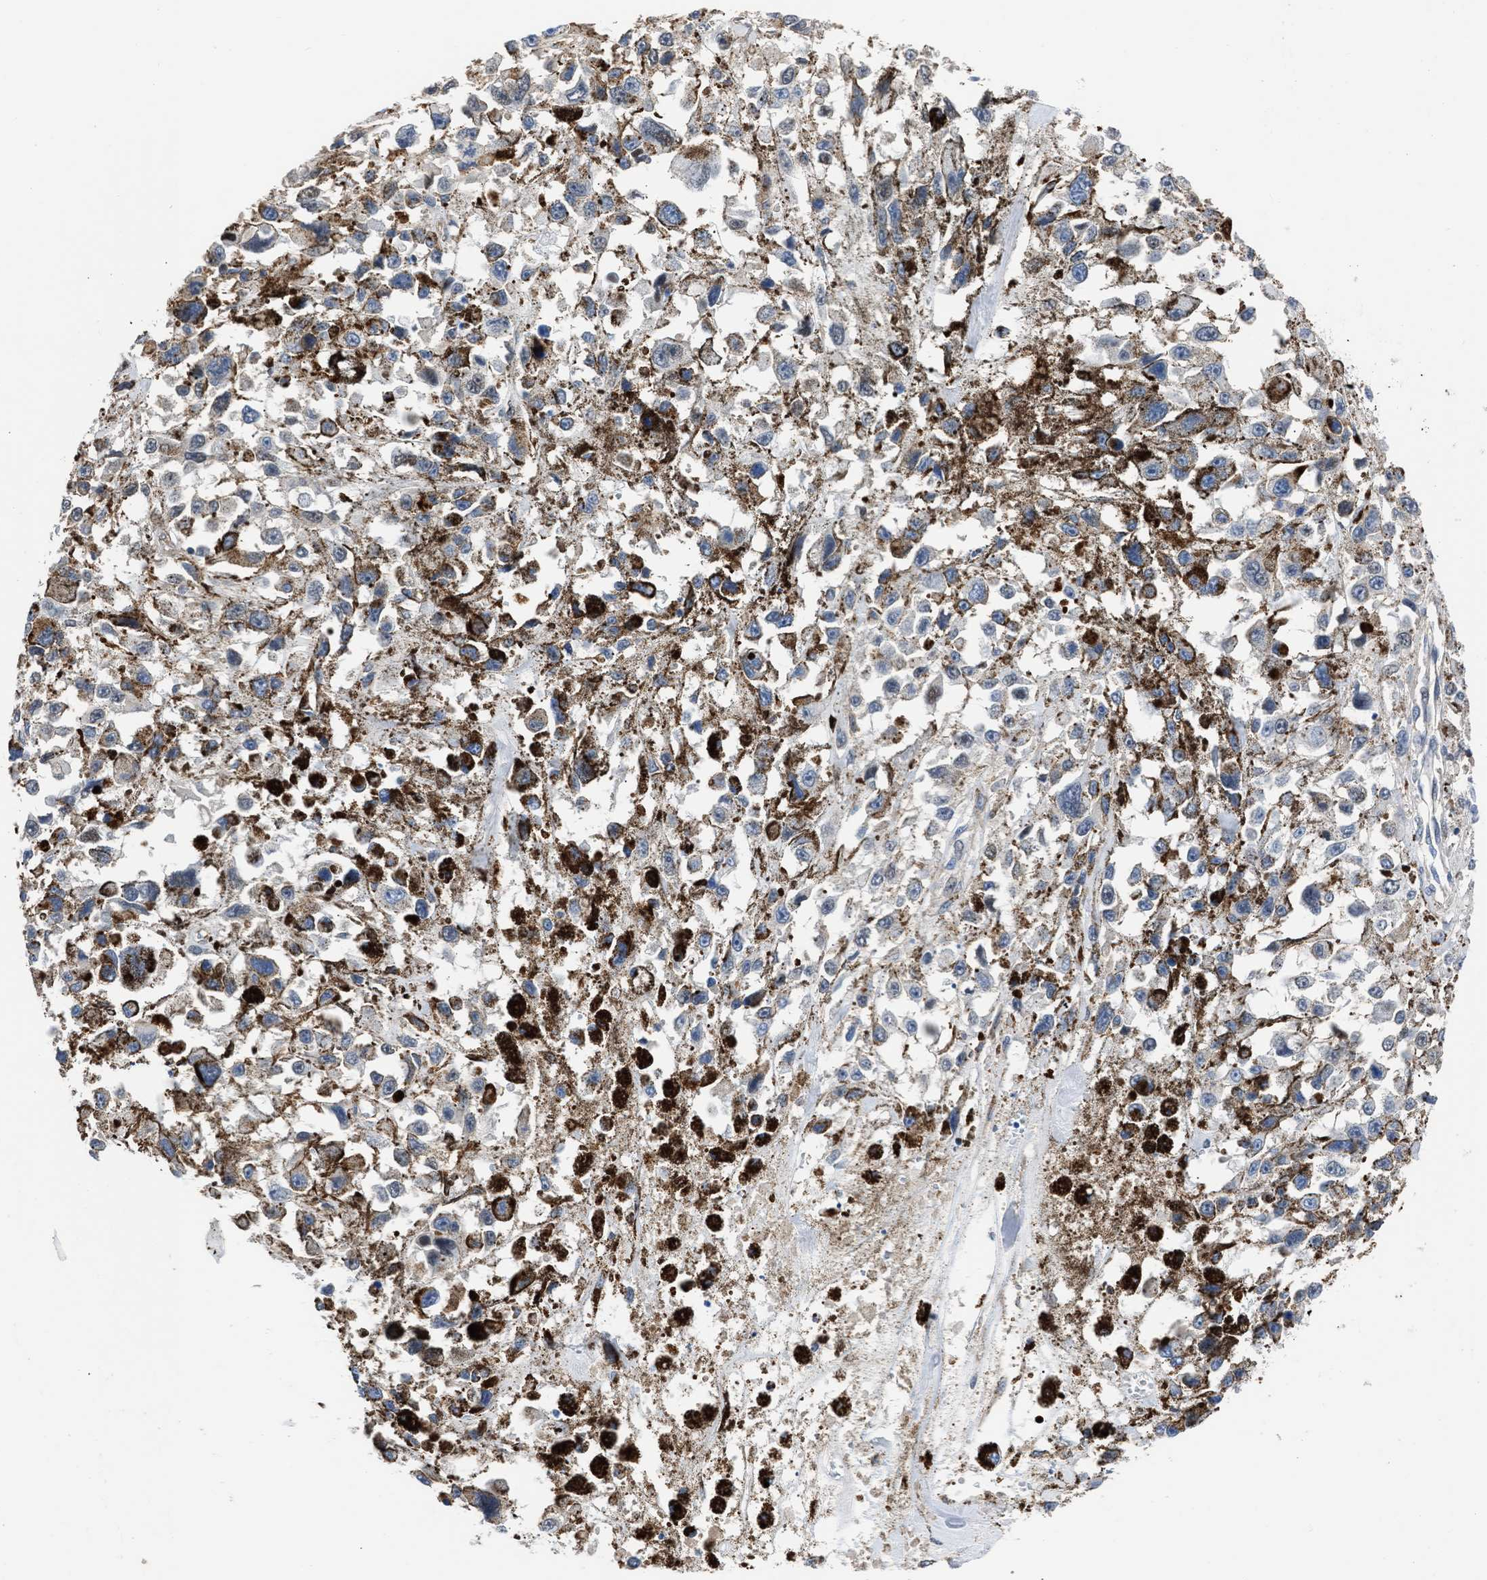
{"staining": {"intensity": "weak", "quantity": "<25%", "location": "cytoplasmic/membranous"}, "tissue": "melanoma", "cell_type": "Tumor cells", "image_type": "cancer", "snomed": [{"axis": "morphology", "description": "Malignant melanoma, Metastatic site"}, {"axis": "topography", "description": "Lymph node"}], "caption": "Melanoma was stained to show a protein in brown. There is no significant positivity in tumor cells.", "gene": "MAS1L", "patient": {"sex": "male", "age": 59}}